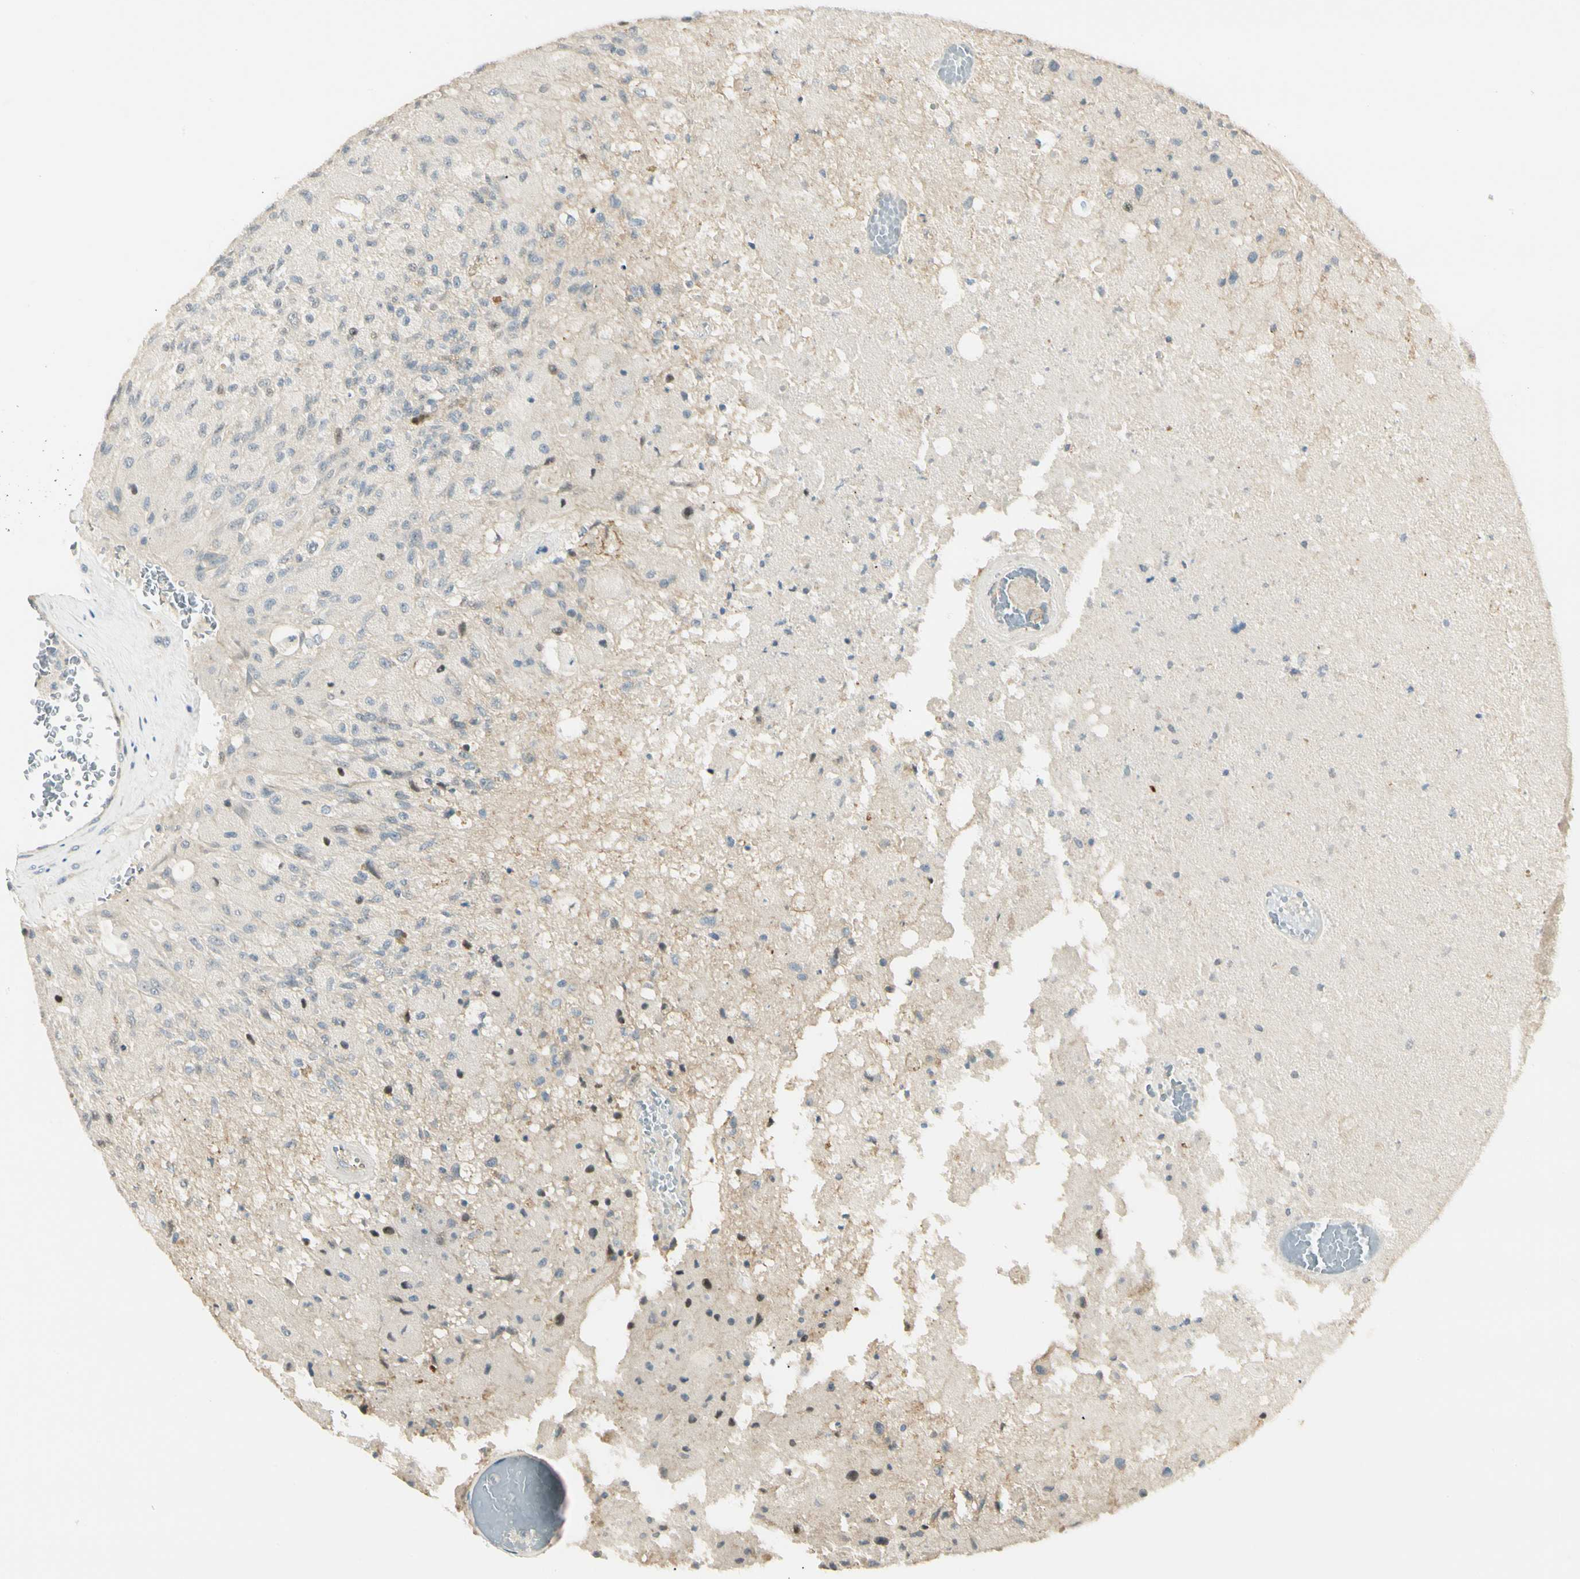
{"staining": {"intensity": "weak", "quantity": "<25%", "location": "cytoplasmic/membranous"}, "tissue": "glioma", "cell_type": "Tumor cells", "image_type": "cancer", "snomed": [{"axis": "morphology", "description": "Normal tissue, NOS"}, {"axis": "morphology", "description": "Glioma, malignant, High grade"}, {"axis": "topography", "description": "Cerebral cortex"}], "caption": "IHC photomicrograph of neoplastic tissue: malignant glioma (high-grade) stained with DAB (3,3'-diaminobenzidine) exhibits no significant protein positivity in tumor cells. The staining was performed using DAB (3,3'-diaminobenzidine) to visualize the protein expression in brown, while the nuclei were stained in blue with hematoxylin (Magnification: 20x).", "gene": "P3H2", "patient": {"sex": "male", "age": 77}}